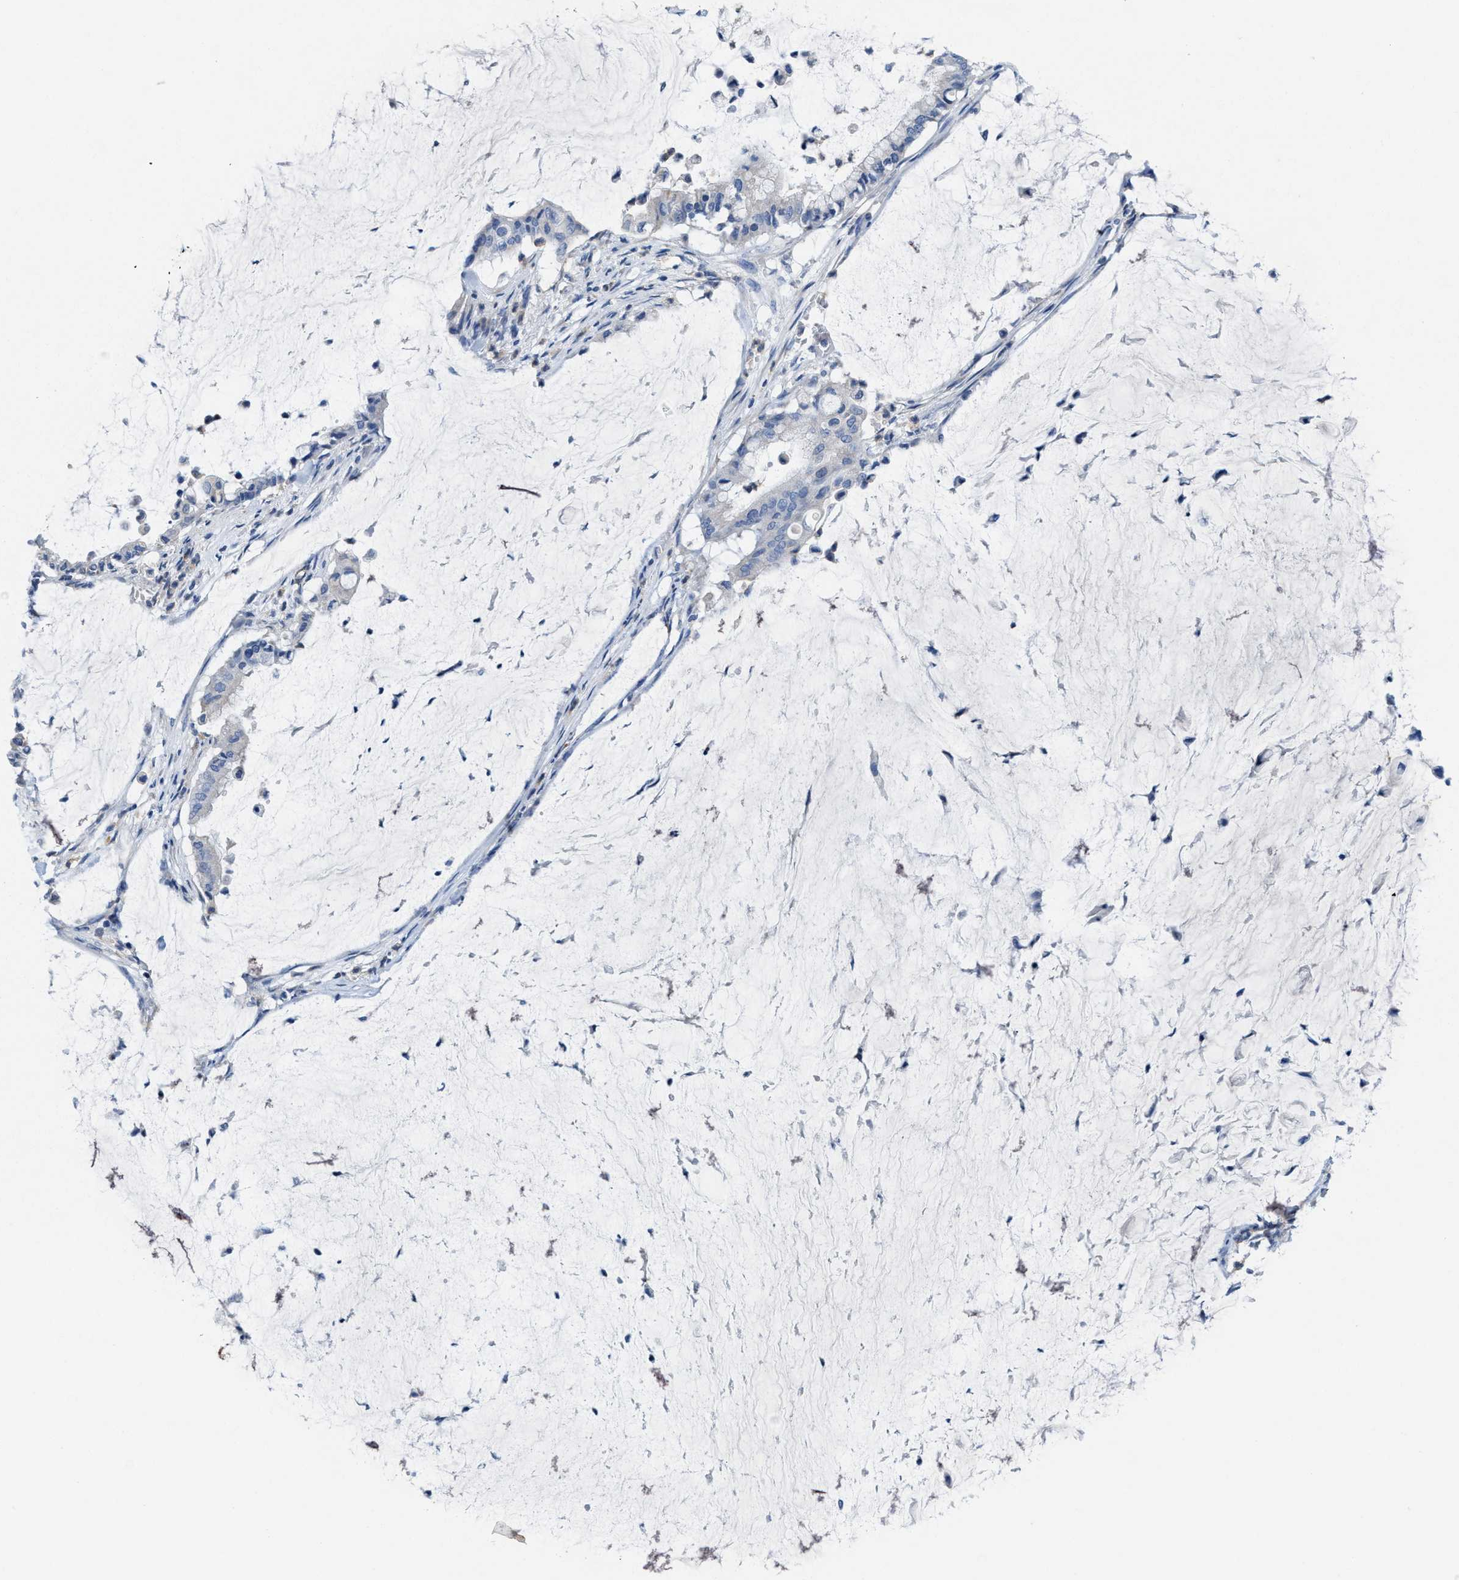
{"staining": {"intensity": "negative", "quantity": "none", "location": "none"}, "tissue": "pancreatic cancer", "cell_type": "Tumor cells", "image_type": "cancer", "snomed": [{"axis": "morphology", "description": "Adenocarcinoma, NOS"}, {"axis": "topography", "description": "Pancreas"}], "caption": "IHC histopathology image of human pancreatic adenocarcinoma stained for a protein (brown), which shows no positivity in tumor cells. (Stains: DAB (3,3'-diaminobenzidine) immunohistochemistry (IHC) with hematoxylin counter stain, Microscopy: brightfield microscopy at high magnification).", "gene": "CPA2", "patient": {"sex": "male", "age": 41}}